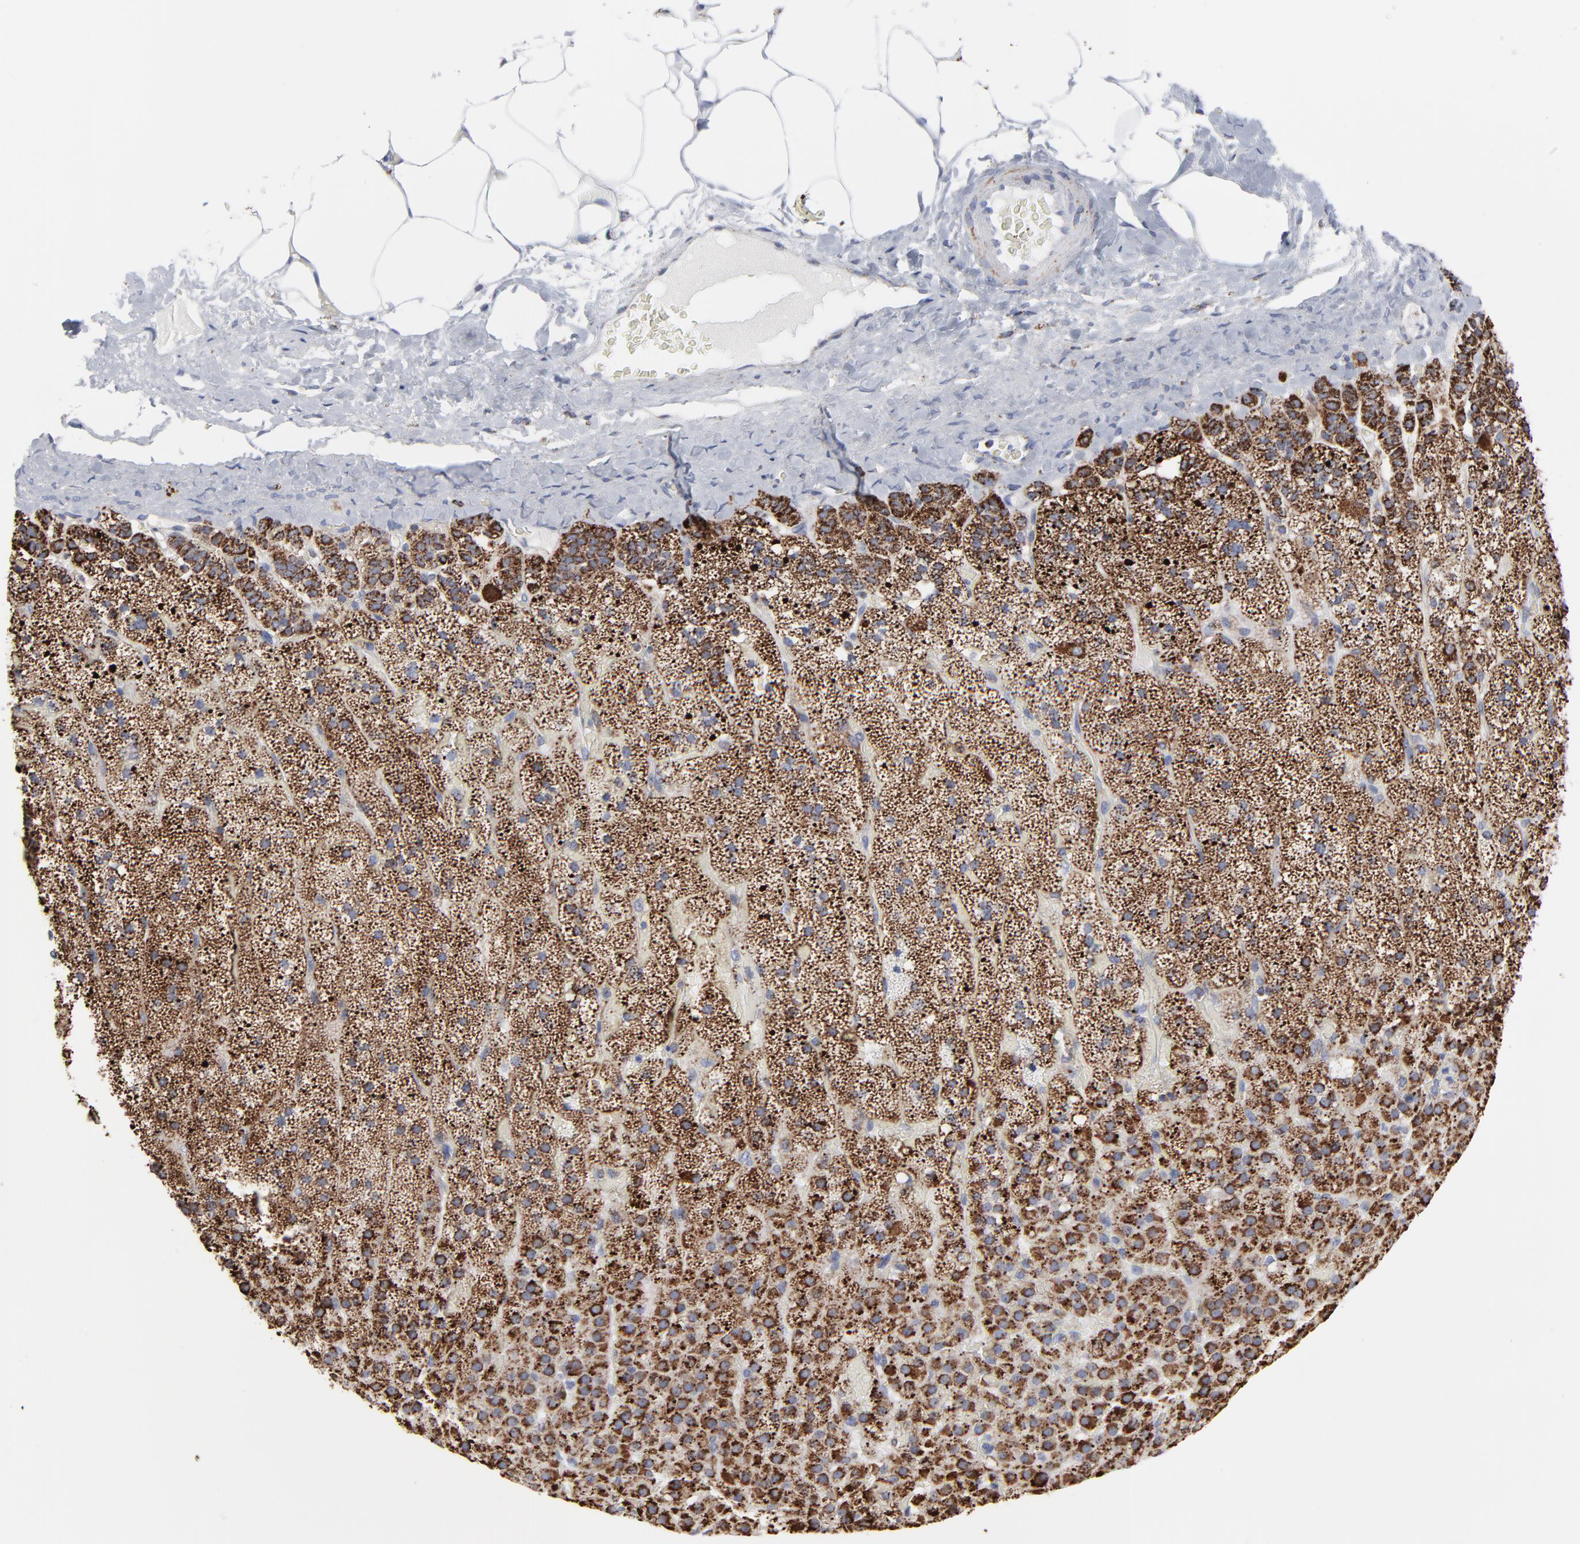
{"staining": {"intensity": "strong", "quantity": ">75%", "location": "cytoplasmic/membranous"}, "tissue": "adrenal gland", "cell_type": "Glandular cells", "image_type": "normal", "snomed": [{"axis": "morphology", "description": "Normal tissue, NOS"}, {"axis": "topography", "description": "Adrenal gland"}], "caption": "The micrograph displays immunohistochemical staining of normal adrenal gland. There is strong cytoplasmic/membranous staining is seen in about >75% of glandular cells. (DAB IHC with brightfield microscopy, high magnification).", "gene": "TXNRD2", "patient": {"sex": "male", "age": 35}}